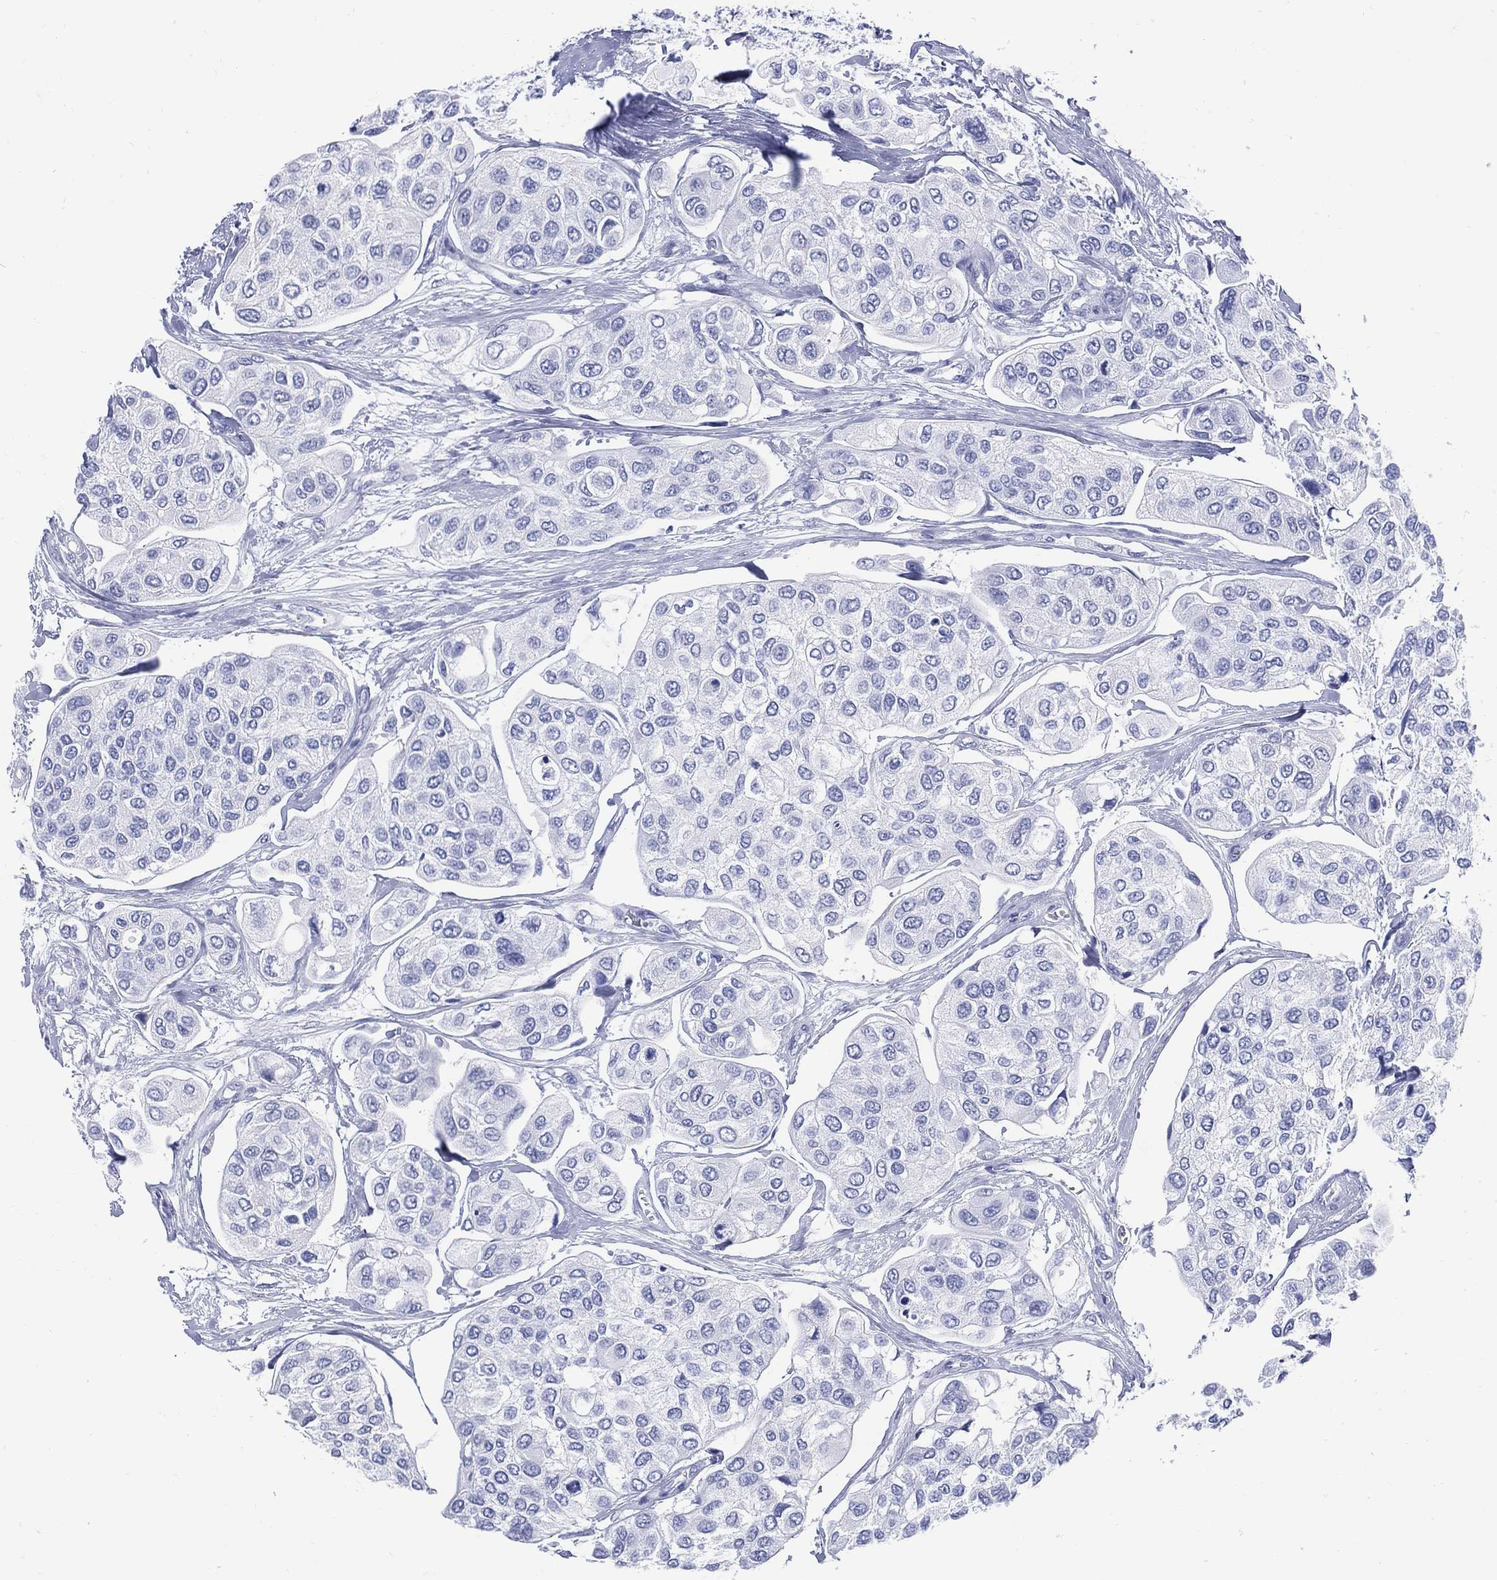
{"staining": {"intensity": "negative", "quantity": "none", "location": "none"}, "tissue": "urothelial cancer", "cell_type": "Tumor cells", "image_type": "cancer", "snomed": [{"axis": "morphology", "description": "Urothelial carcinoma, High grade"}, {"axis": "topography", "description": "Urinary bladder"}], "caption": "Urothelial carcinoma (high-grade) was stained to show a protein in brown. There is no significant staining in tumor cells. (DAB (3,3'-diaminobenzidine) immunohistochemistry (IHC), high magnification).", "gene": "LRRD1", "patient": {"sex": "male", "age": 77}}